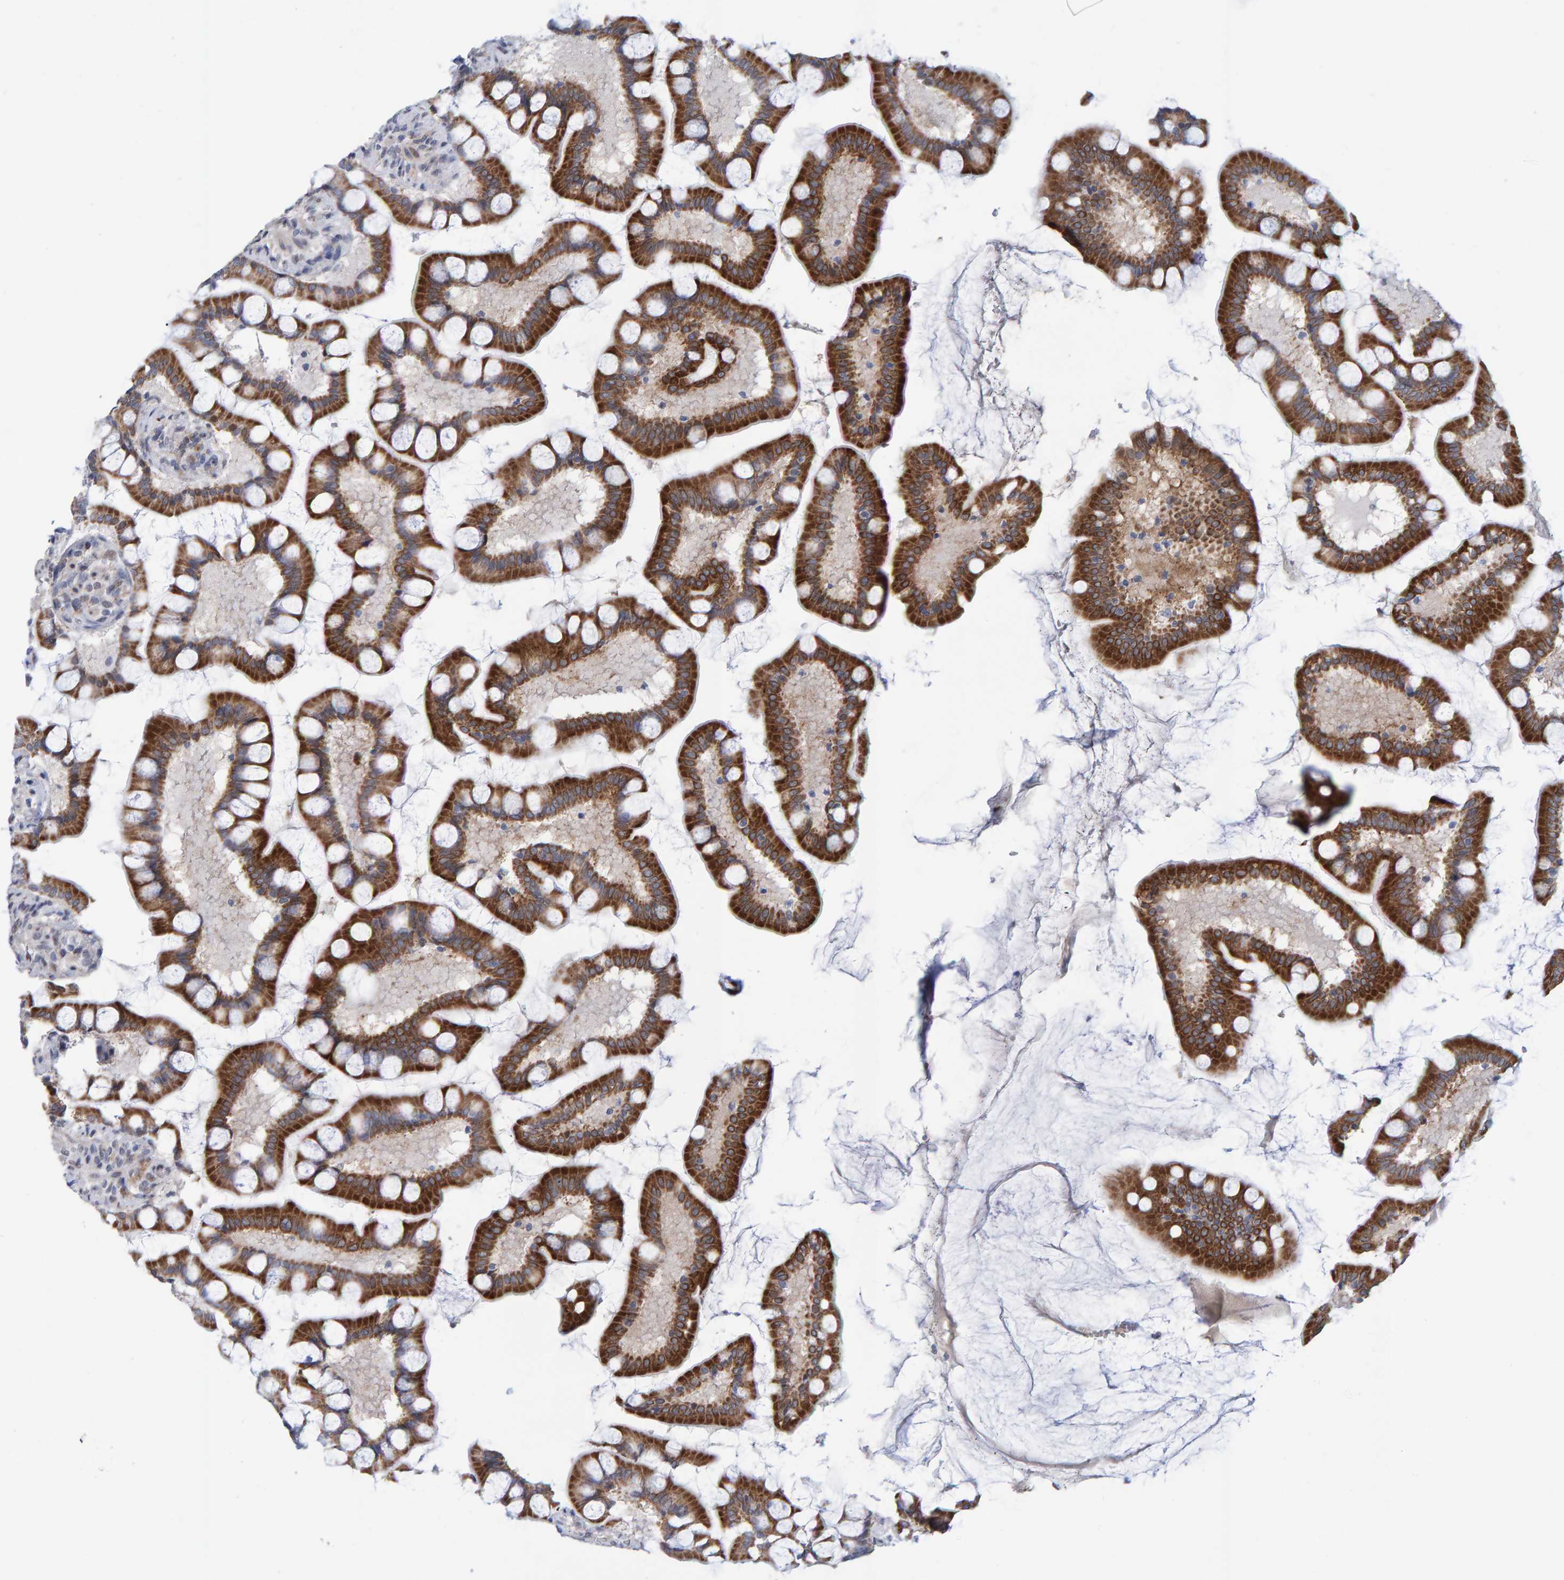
{"staining": {"intensity": "strong", "quantity": ">75%", "location": "cytoplasmic/membranous"}, "tissue": "small intestine", "cell_type": "Glandular cells", "image_type": "normal", "snomed": [{"axis": "morphology", "description": "Normal tissue, NOS"}, {"axis": "topography", "description": "Small intestine"}], "caption": "Immunohistochemical staining of normal human small intestine reveals strong cytoplasmic/membranous protein expression in about >75% of glandular cells. Immunohistochemistry stains the protein in brown and the nuclei are stained blue.", "gene": "USP43", "patient": {"sex": "male", "age": 41}}